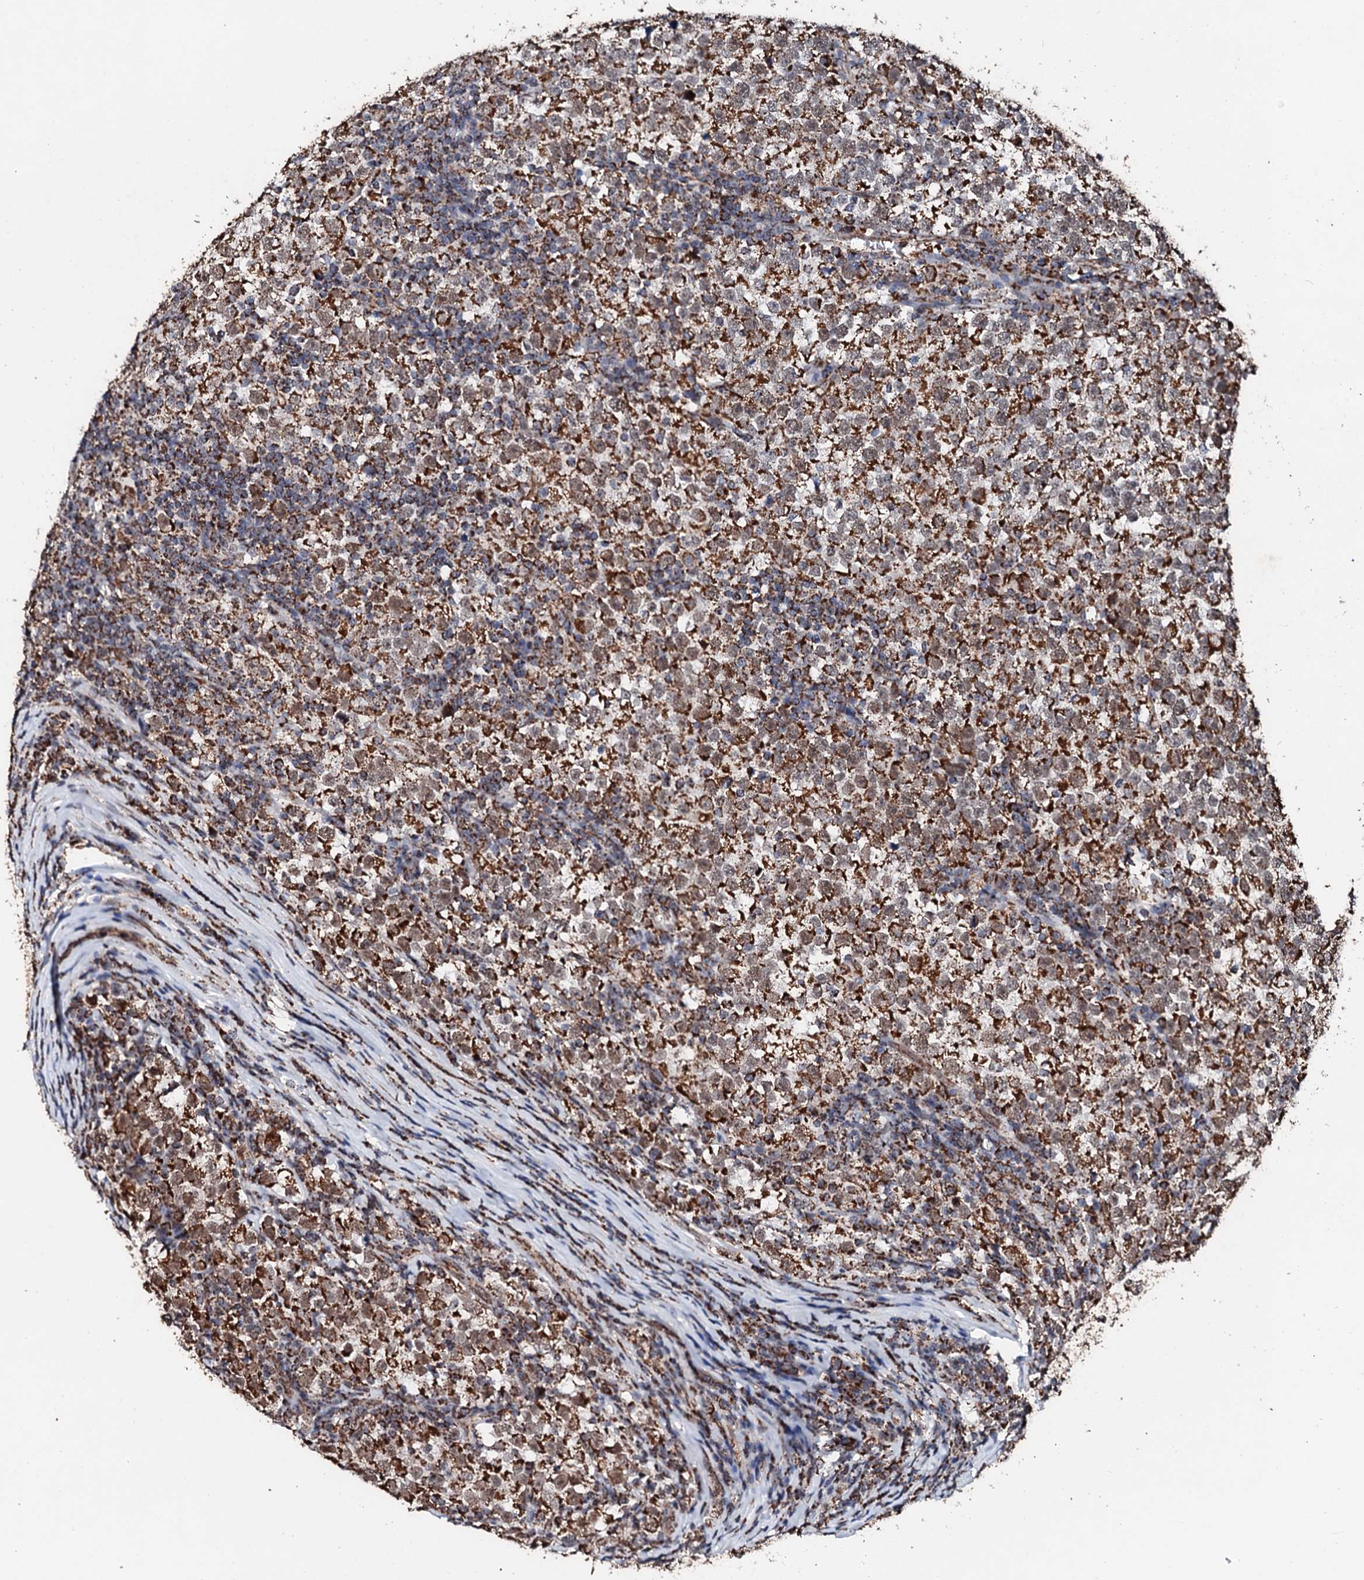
{"staining": {"intensity": "strong", "quantity": ">75%", "location": "cytoplasmic/membranous"}, "tissue": "testis cancer", "cell_type": "Tumor cells", "image_type": "cancer", "snomed": [{"axis": "morphology", "description": "Normal tissue, NOS"}, {"axis": "morphology", "description": "Seminoma, NOS"}, {"axis": "topography", "description": "Testis"}], "caption": "There is high levels of strong cytoplasmic/membranous positivity in tumor cells of testis seminoma, as demonstrated by immunohistochemical staining (brown color).", "gene": "SECISBP2L", "patient": {"sex": "male", "age": 43}}